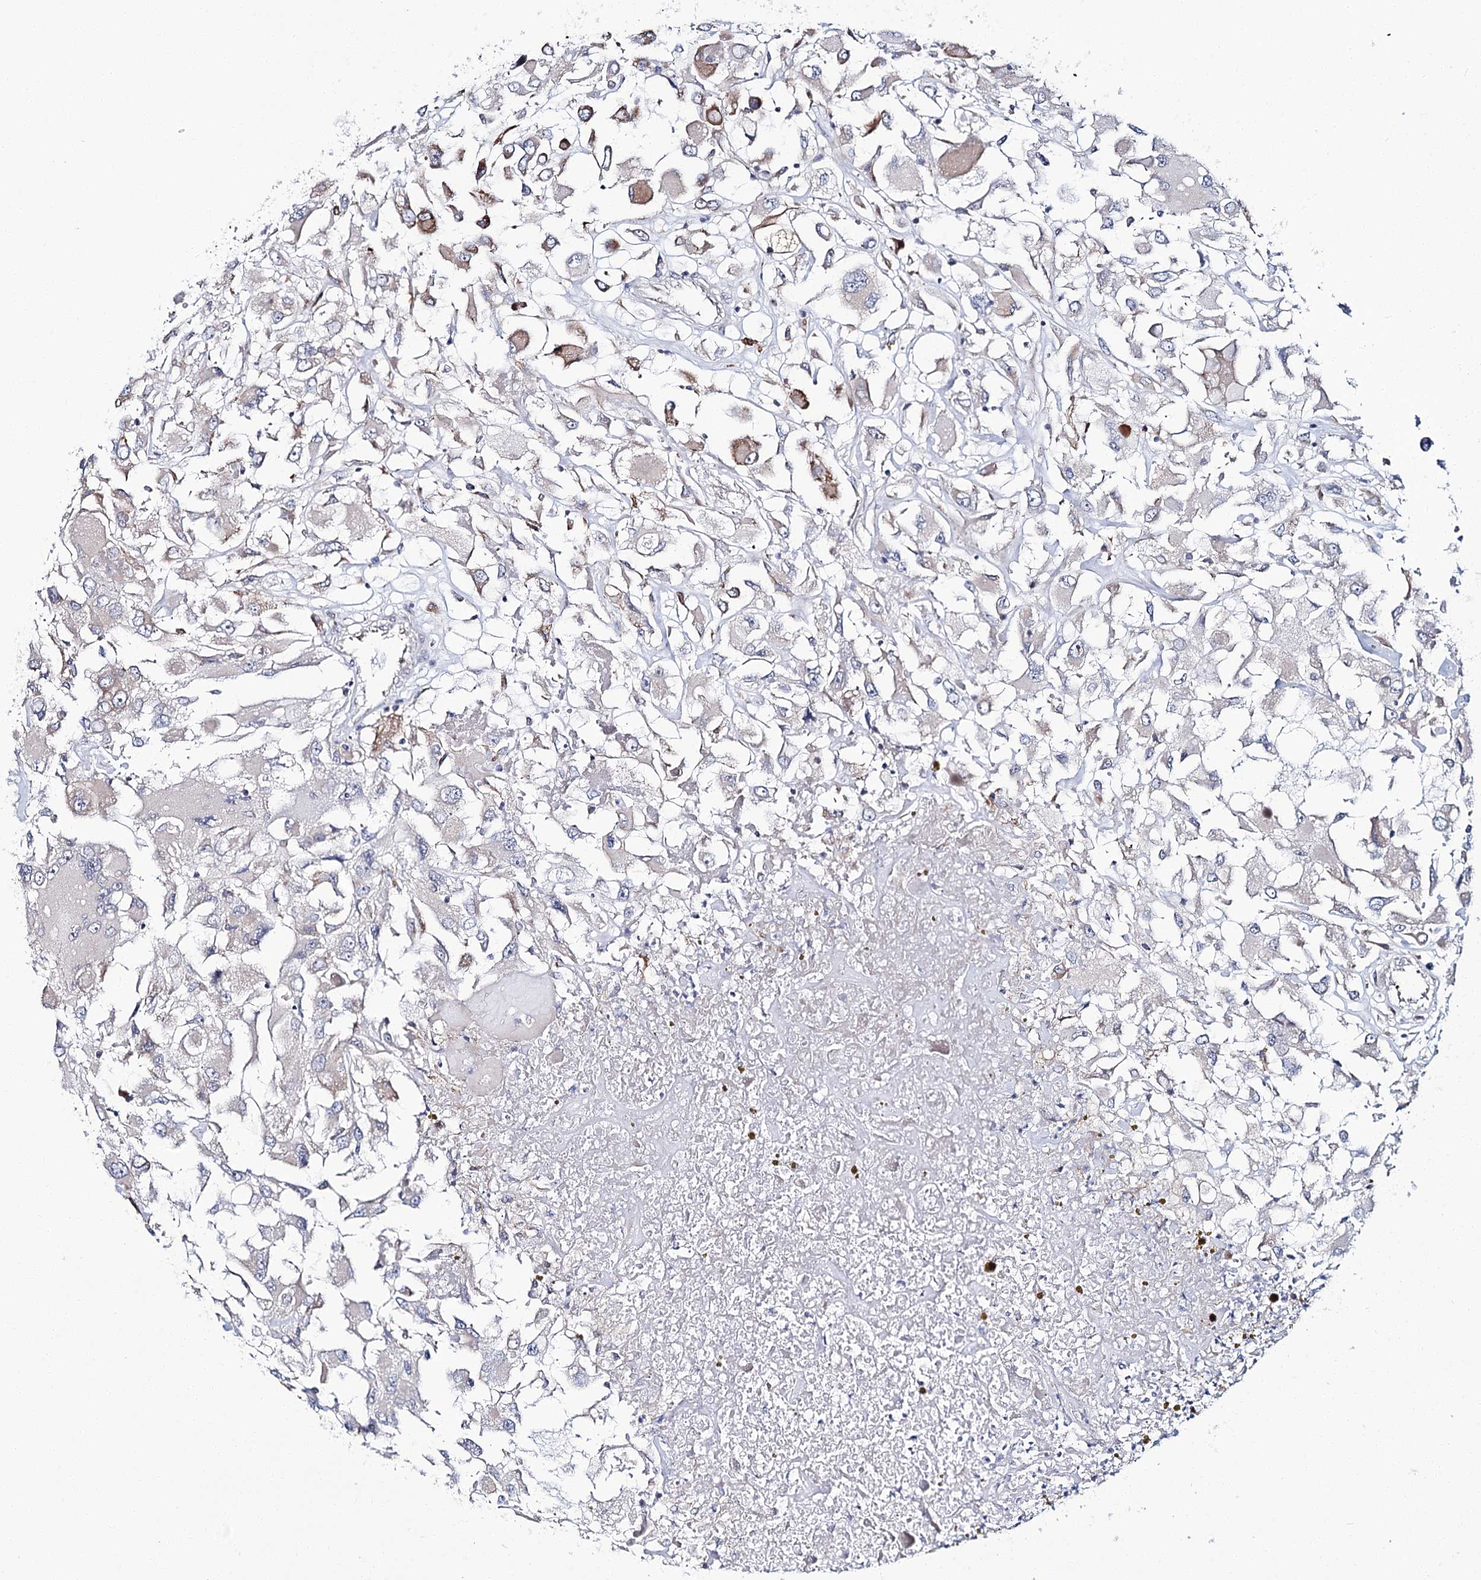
{"staining": {"intensity": "negative", "quantity": "none", "location": "none"}, "tissue": "renal cancer", "cell_type": "Tumor cells", "image_type": "cancer", "snomed": [{"axis": "morphology", "description": "Adenocarcinoma, NOS"}, {"axis": "topography", "description": "Kidney"}], "caption": "Micrograph shows no significant protein positivity in tumor cells of renal adenocarcinoma.", "gene": "CPLANE1", "patient": {"sex": "female", "age": 52}}